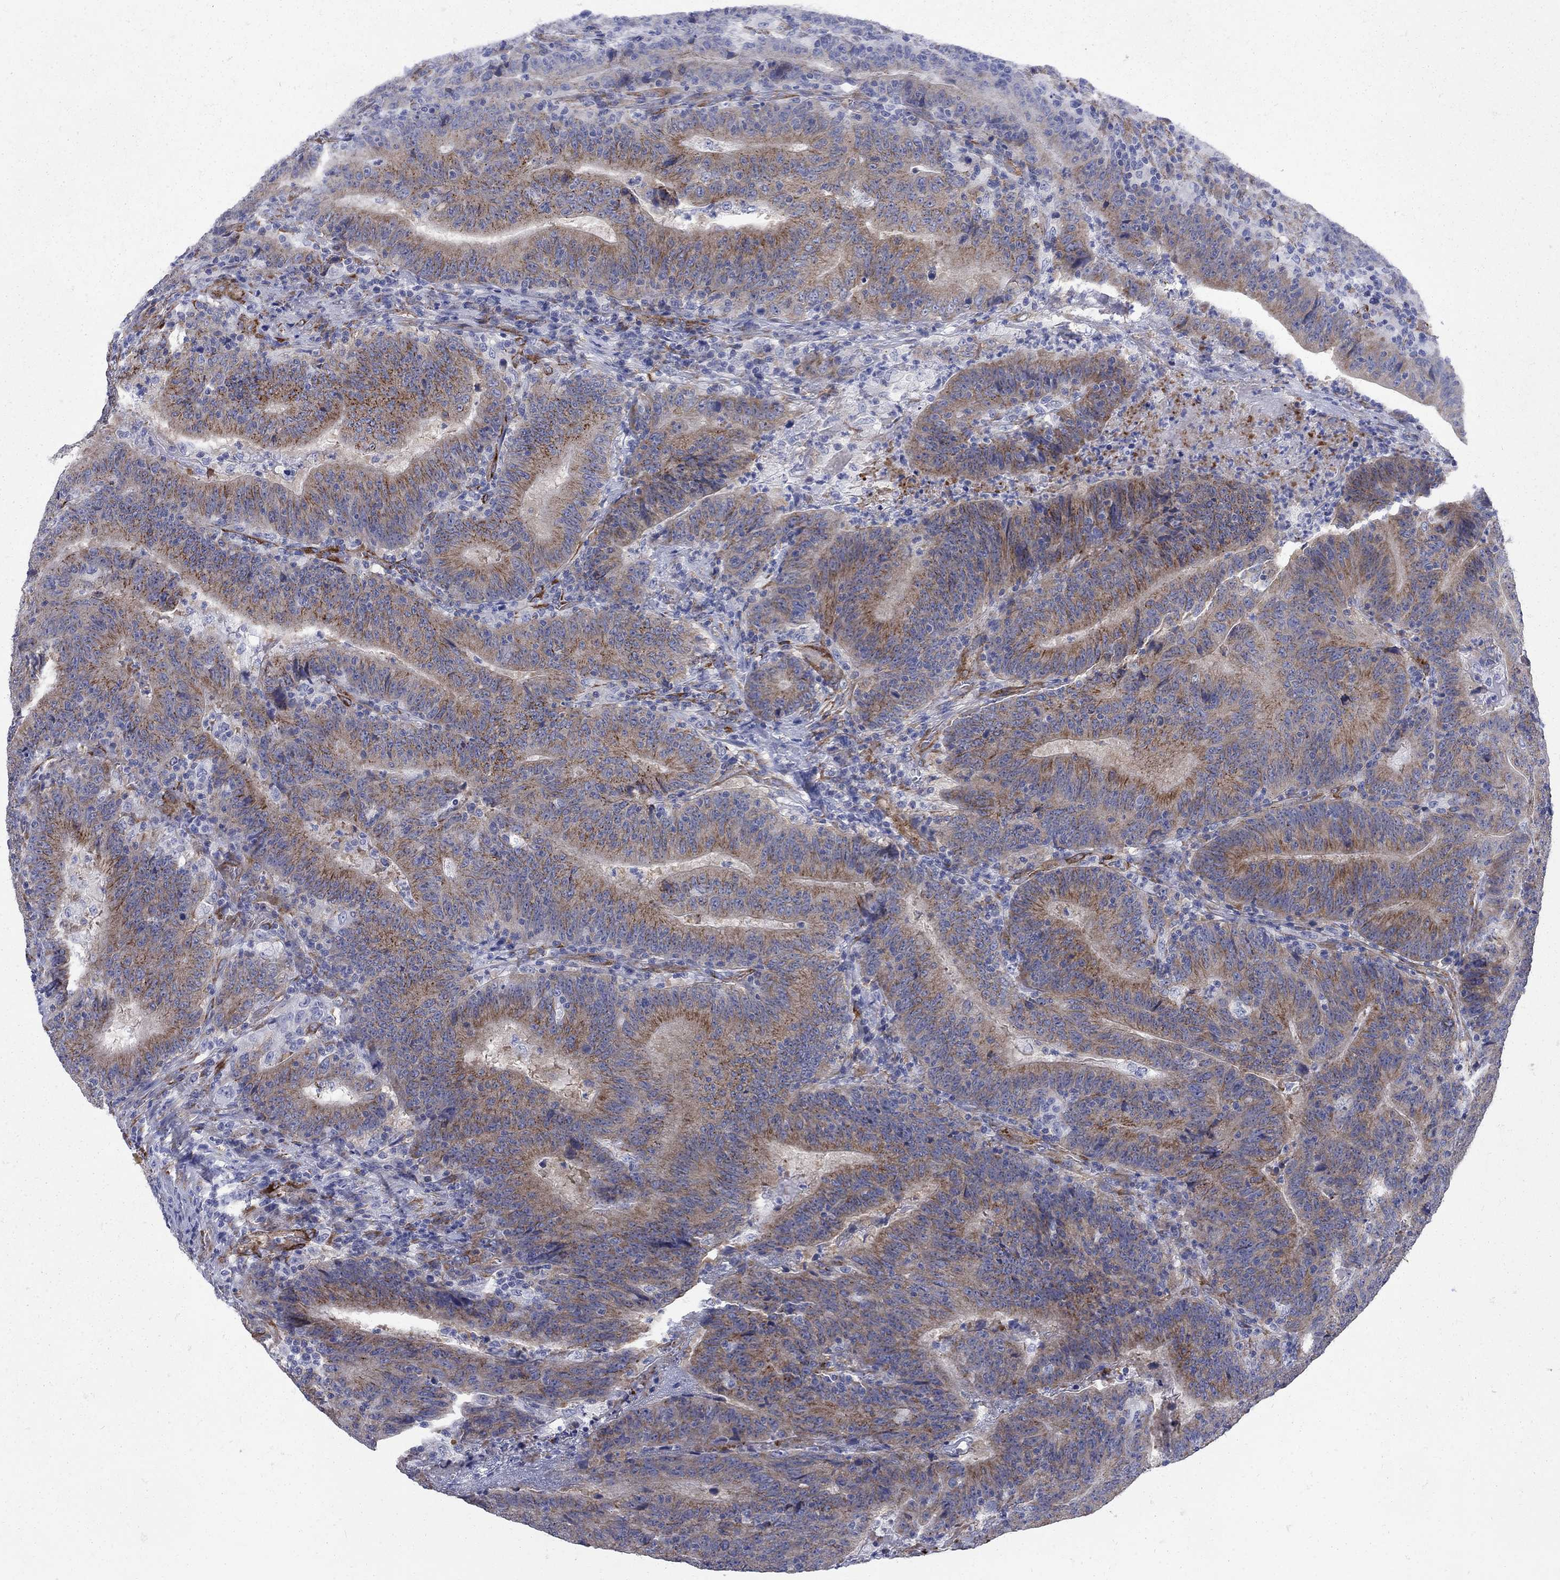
{"staining": {"intensity": "moderate", "quantity": ">75%", "location": "cytoplasmic/membranous"}, "tissue": "colorectal cancer", "cell_type": "Tumor cells", "image_type": "cancer", "snomed": [{"axis": "morphology", "description": "Adenocarcinoma, NOS"}, {"axis": "topography", "description": "Colon"}], "caption": "Tumor cells display moderate cytoplasmic/membranous staining in about >75% of cells in colorectal adenocarcinoma.", "gene": "SEPTIN8", "patient": {"sex": "female", "age": 75}}